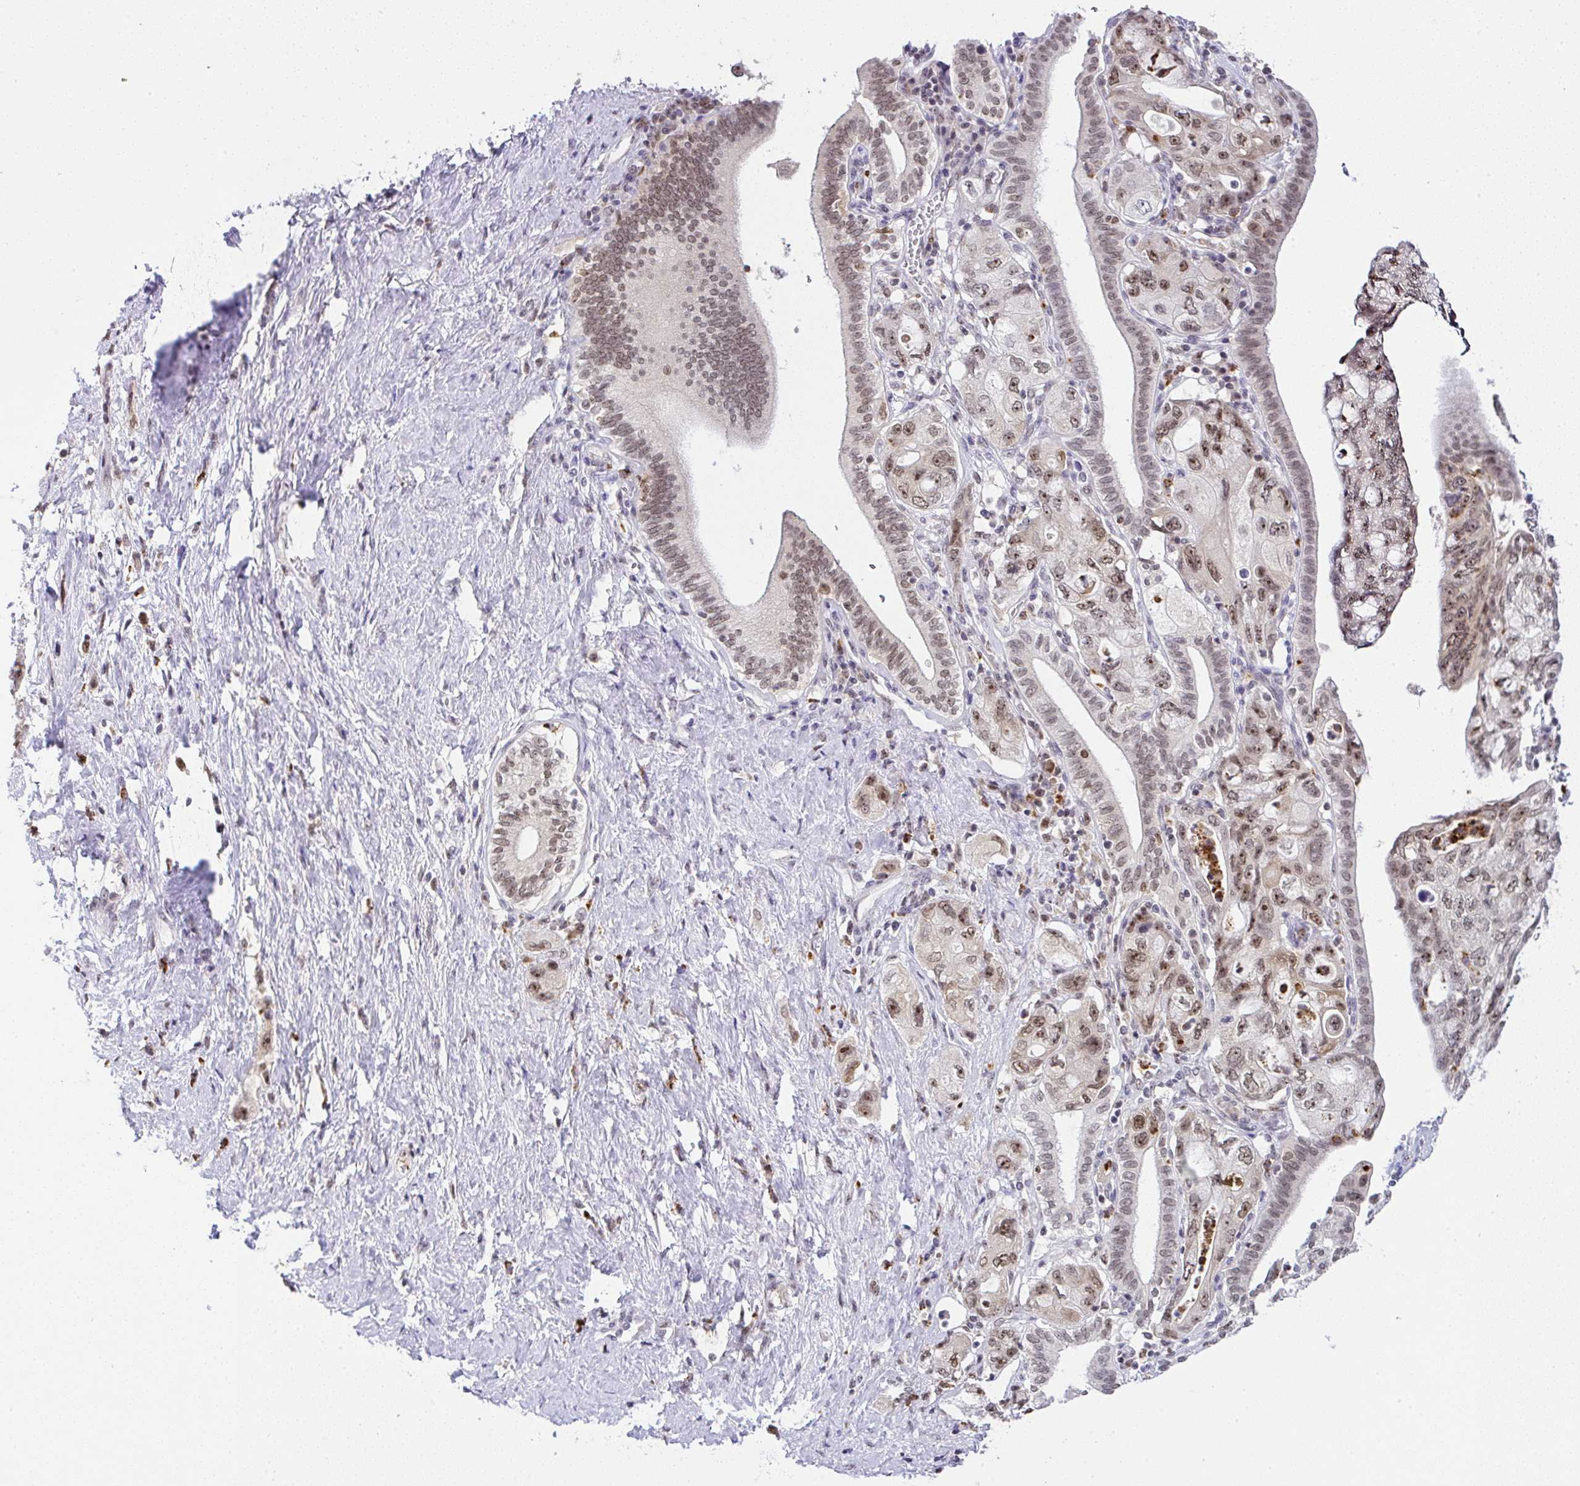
{"staining": {"intensity": "moderate", "quantity": ">75%", "location": "nuclear"}, "tissue": "pancreatic cancer", "cell_type": "Tumor cells", "image_type": "cancer", "snomed": [{"axis": "morphology", "description": "Adenocarcinoma, NOS"}, {"axis": "topography", "description": "Pancreas"}], "caption": "Human adenocarcinoma (pancreatic) stained for a protein (brown) displays moderate nuclear positive expression in approximately >75% of tumor cells.", "gene": "PTPN2", "patient": {"sex": "female", "age": 73}}